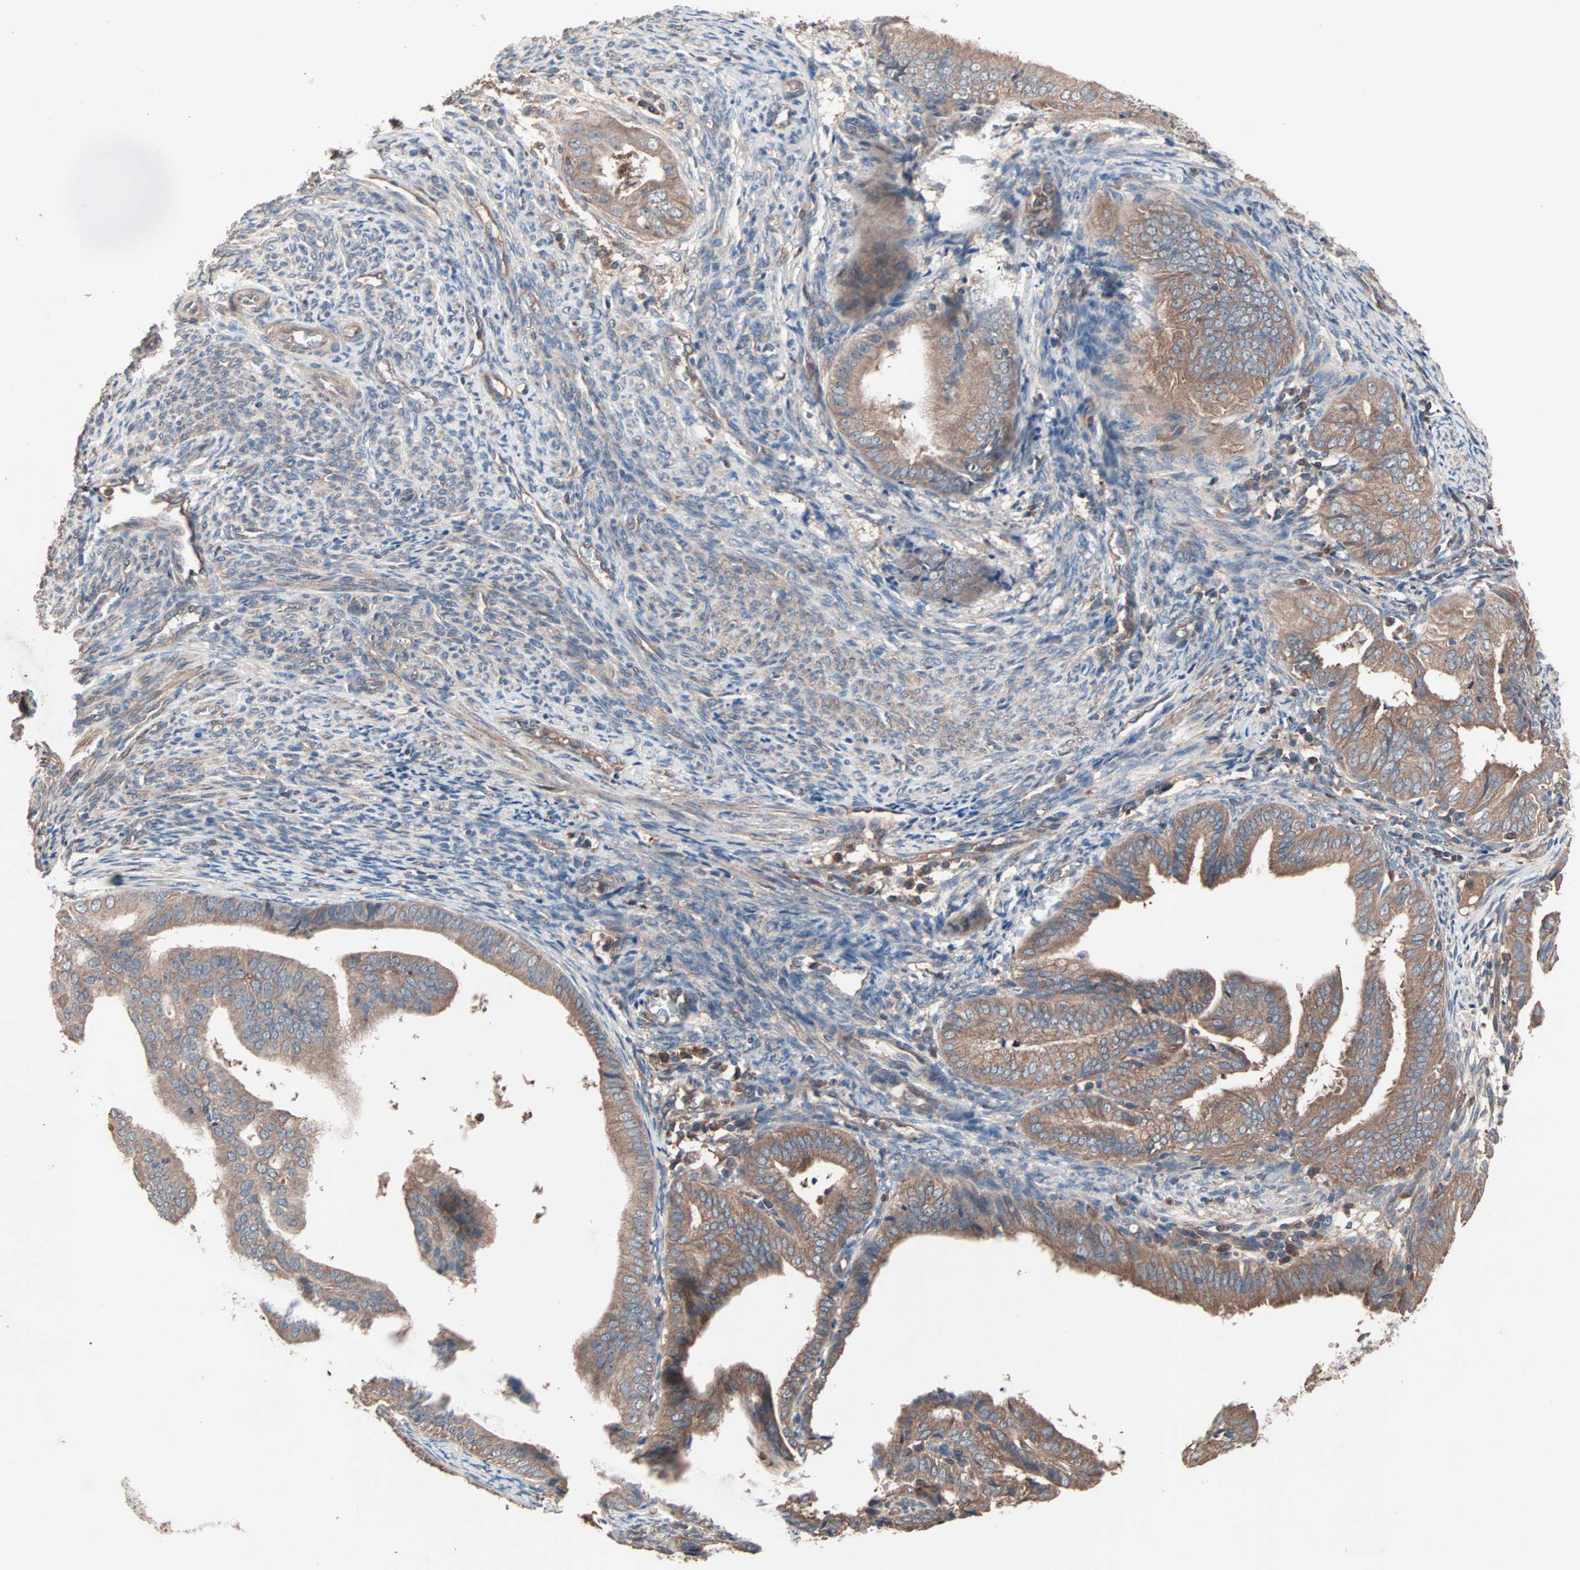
{"staining": {"intensity": "moderate", "quantity": ">75%", "location": "cytoplasmic/membranous"}, "tissue": "endometrial cancer", "cell_type": "Tumor cells", "image_type": "cancer", "snomed": [{"axis": "morphology", "description": "Adenocarcinoma, NOS"}, {"axis": "topography", "description": "Endometrium"}], "caption": "Immunohistochemistry of human endometrial cancer (adenocarcinoma) demonstrates medium levels of moderate cytoplasmic/membranous staining in about >75% of tumor cells.", "gene": "ATG7", "patient": {"sex": "female", "age": 58}}